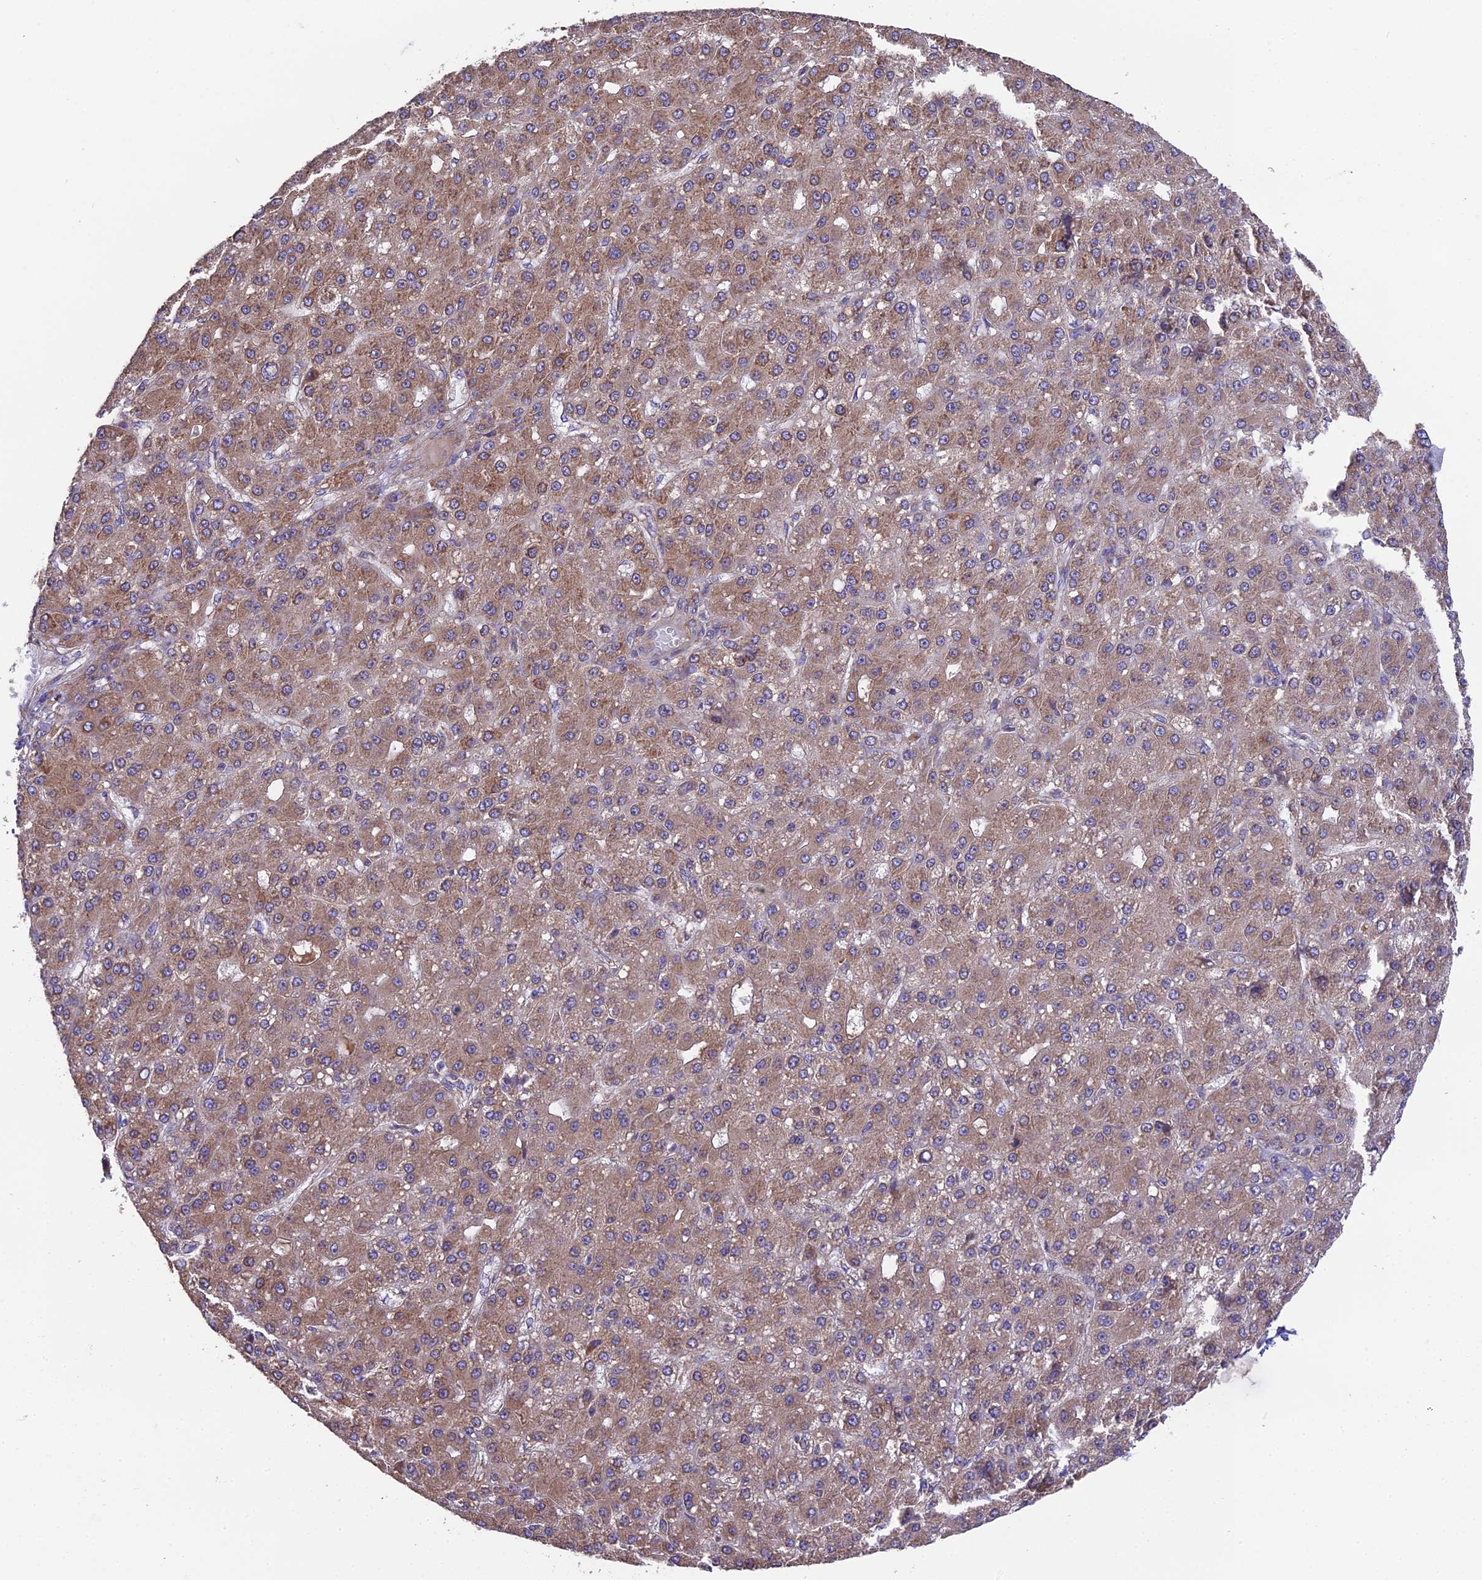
{"staining": {"intensity": "moderate", "quantity": ">75%", "location": "cytoplasmic/membranous"}, "tissue": "liver cancer", "cell_type": "Tumor cells", "image_type": "cancer", "snomed": [{"axis": "morphology", "description": "Carcinoma, Hepatocellular, NOS"}, {"axis": "topography", "description": "Liver"}], "caption": "Protein analysis of hepatocellular carcinoma (liver) tissue exhibits moderate cytoplasmic/membranous positivity in about >75% of tumor cells. (DAB = brown stain, brightfield microscopy at high magnification).", "gene": "BLOC1S4", "patient": {"sex": "male", "age": 67}}